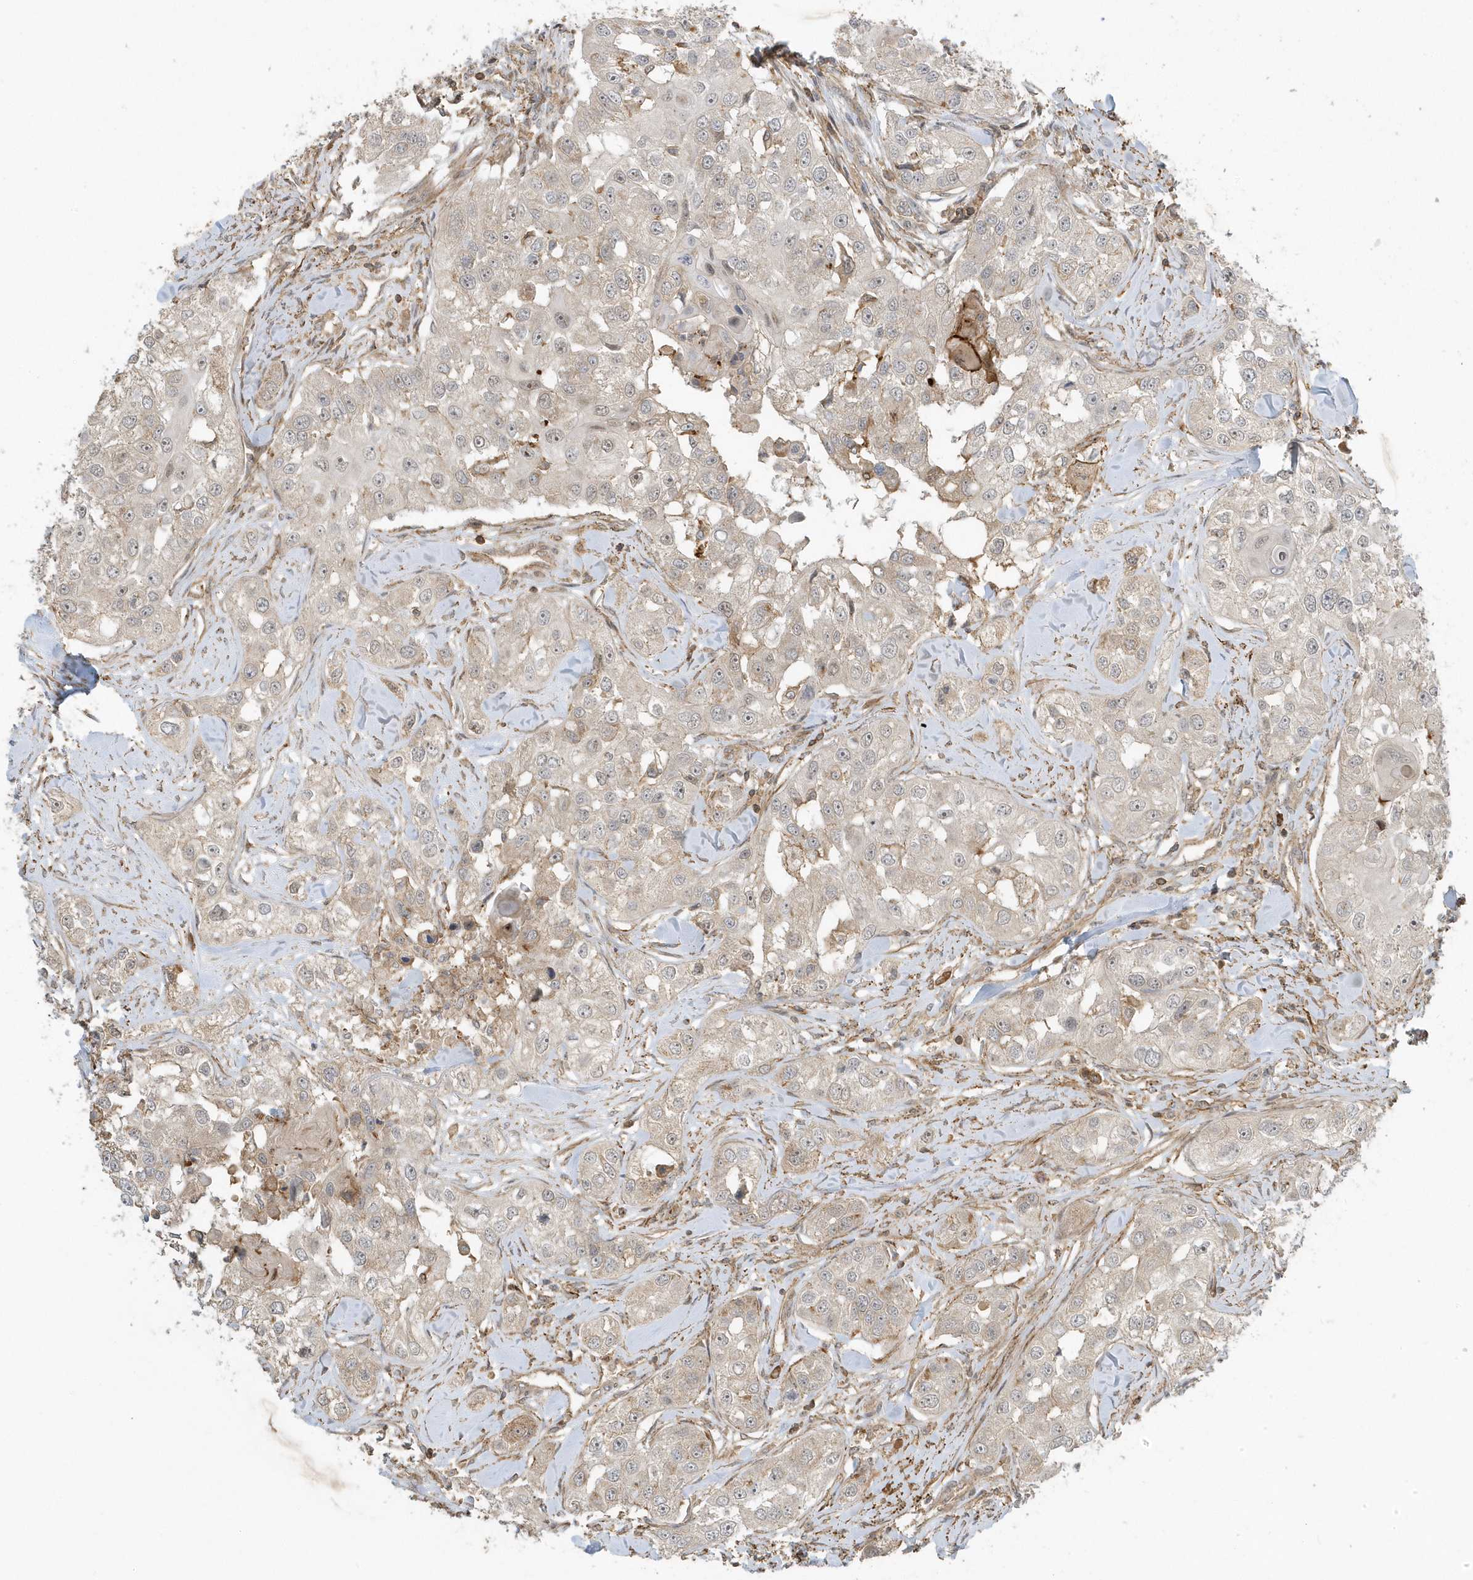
{"staining": {"intensity": "weak", "quantity": "<25%", "location": "cytoplasmic/membranous"}, "tissue": "head and neck cancer", "cell_type": "Tumor cells", "image_type": "cancer", "snomed": [{"axis": "morphology", "description": "Normal tissue, NOS"}, {"axis": "morphology", "description": "Squamous cell carcinoma, NOS"}, {"axis": "topography", "description": "Skeletal muscle"}, {"axis": "topography", "description": "Head-Neck"}], "caption": "Tumor cells are negative for brown protein staining in head and neck cancer.", "gene": "ZBTB8A", "patient": {"sex": "male", "age": 51}}